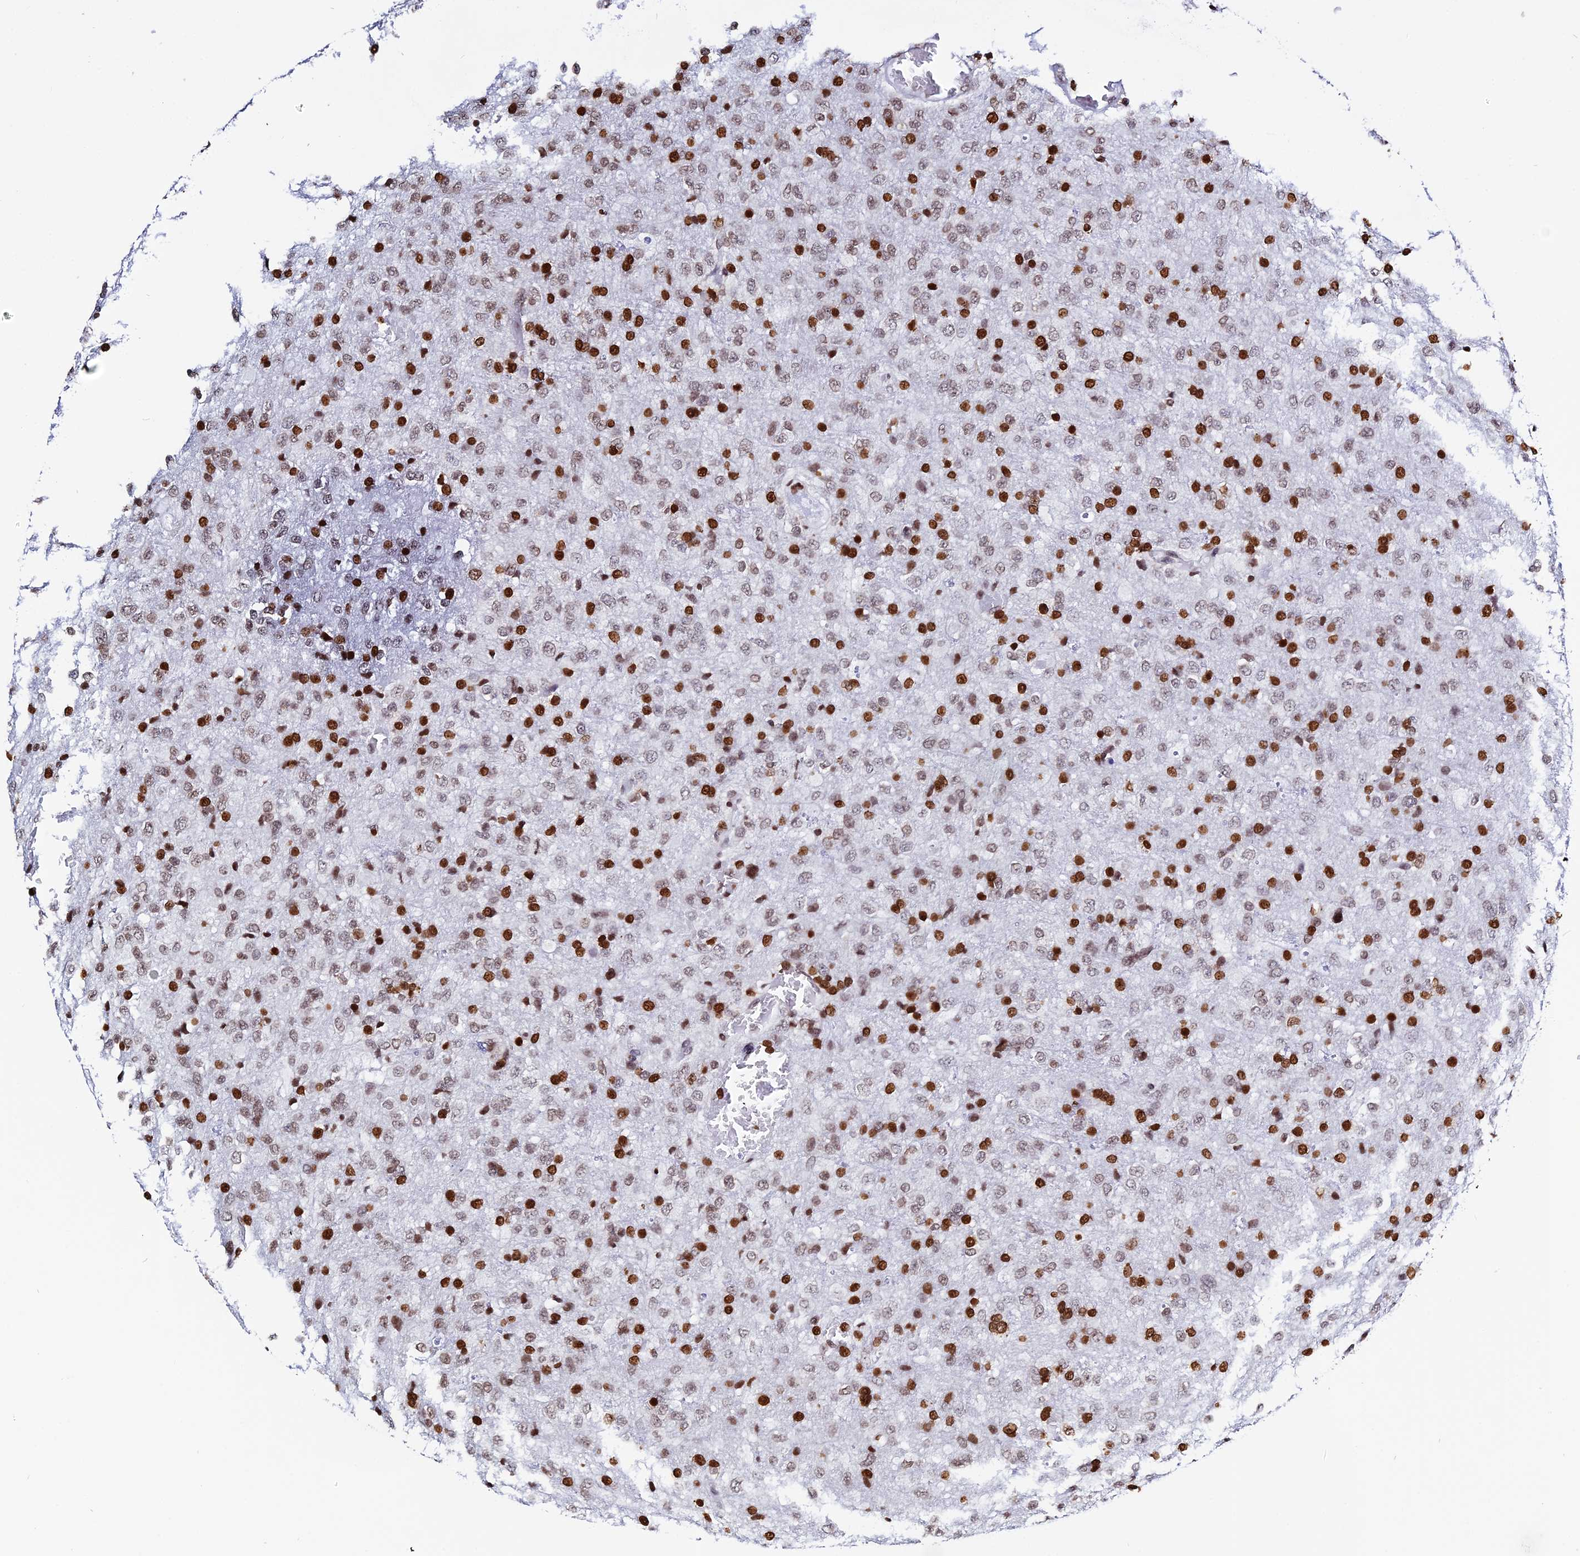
{"staining": {"intensity": "strong", "quantity": "25%-75%", "location": "nuclear"}, "tissue": "glioma", "cell_type": "Tumor cells", "image_type": "cancer", "snomed": [{"axis": "morphology", "description": "Glioma, malignant, High grade"}, {"axis": "topography", "description": "Brain"}], "caption": "The histopathology image demonstrates a brown stain indicating the presence of a protein in the nuclear of tumor cells in glioma. The staining was performed using DAB (3,3'-diaminobenzidine) to visualize the protein expression in brown, while the nuclei were stained in blue with hematoxylin (Magnification: 20x).", "gene": "MACROH2A2", "patient": {"sex": "female", "age": 74}}